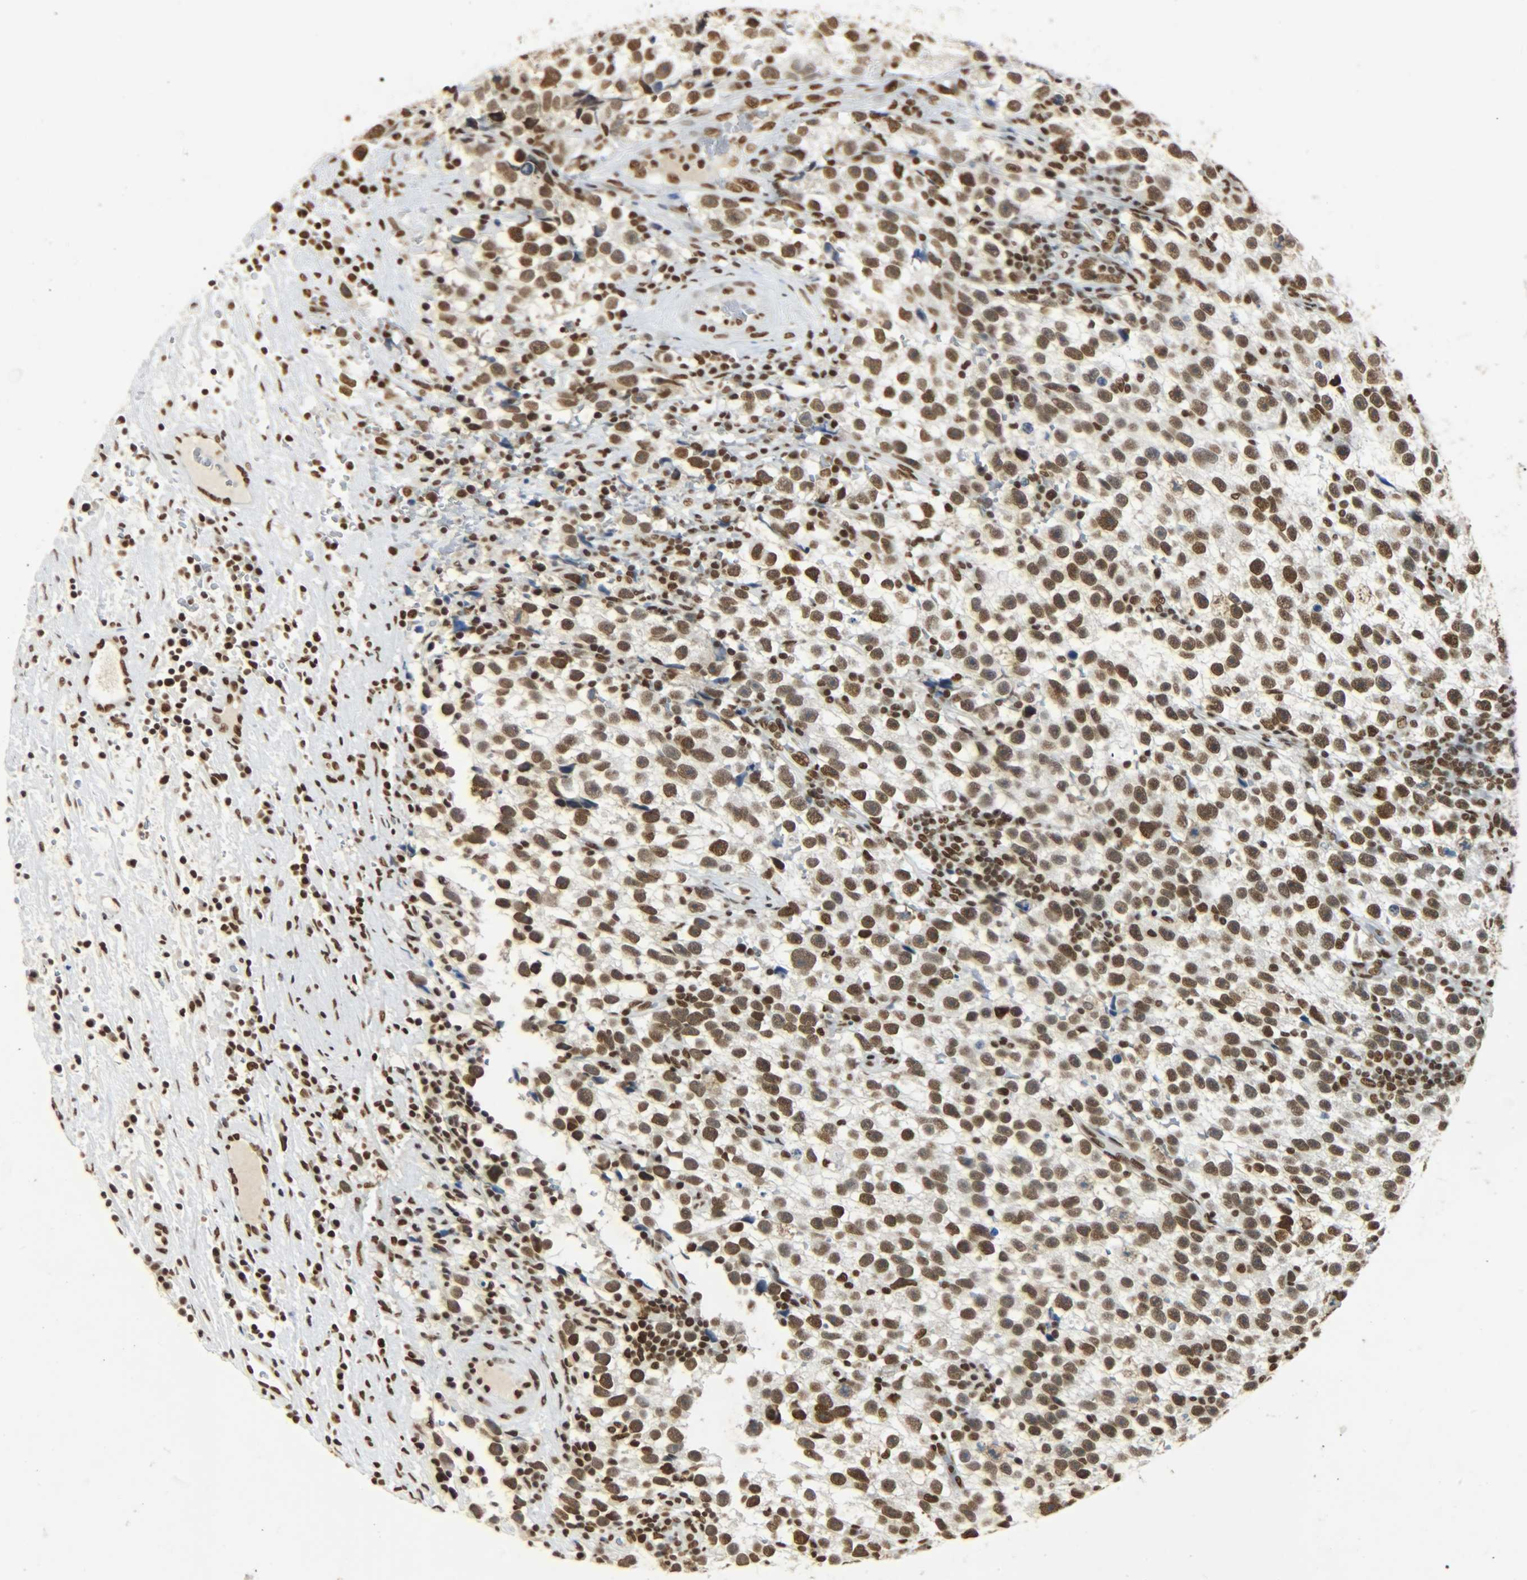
{"staining": {"intensity": "strong", "quantity": ">75%", "location": "nuclear"}, "tissue": "testis cancer", "cell_type": "Tumor cells", "image_type": "cancer", "snomed": [{"axis": "morphology", "description": "Seminoma, NOS"}, {"axis": "topography", "description": "Testis"}], "caption": "Testis cancer was stained to show a protein in brown. There is high levels of strong nuclear expression in about >75% of tumor cells. (Stains: DAB (3,3'-diaminobenzidine) in brown, nuclei in blue, Microscopy: brightfield microscopy at high magnification).", "gene": "KHDRBS1", "patient": {"sex": "male", "age": 33}}